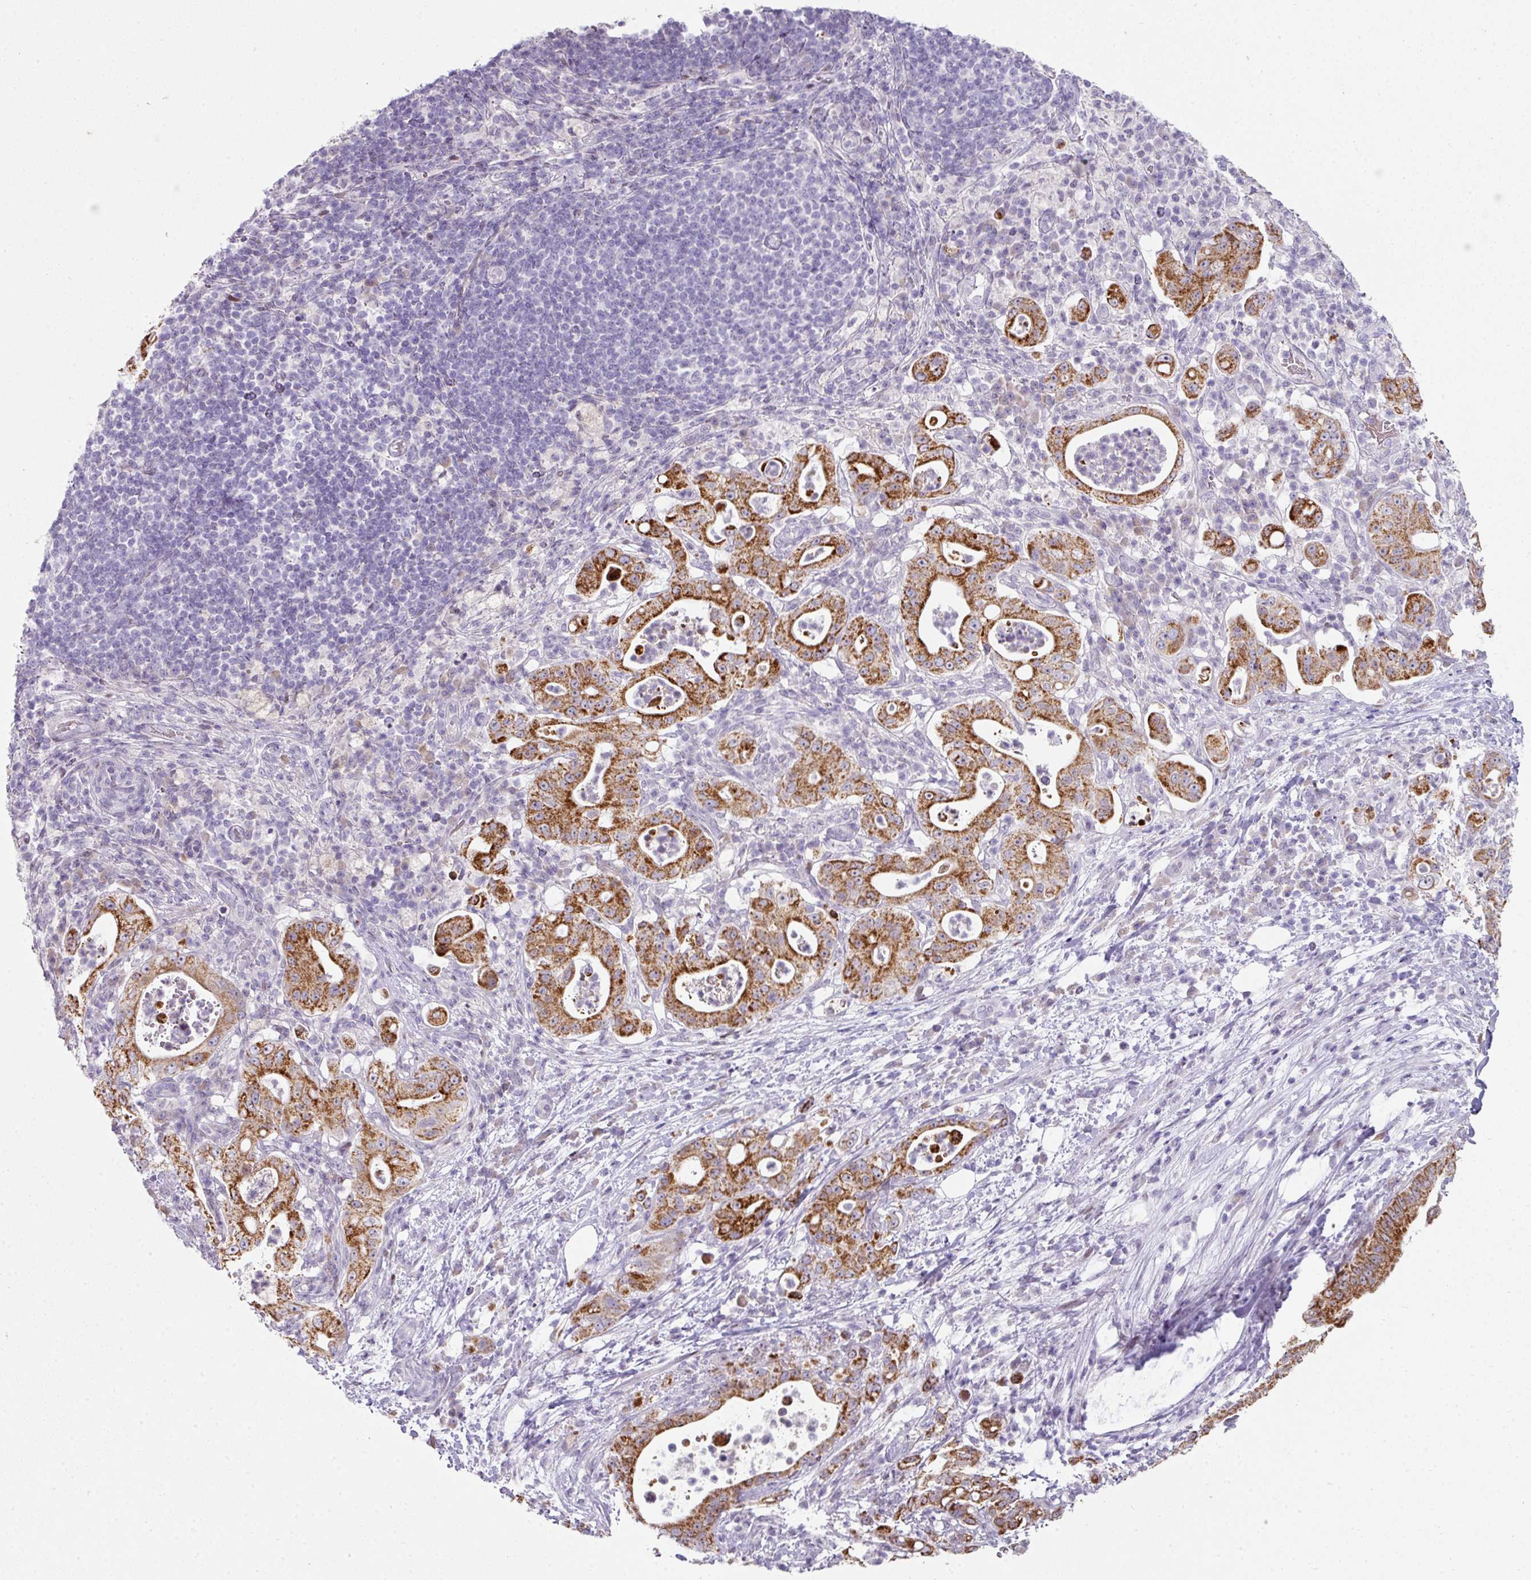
{"staining": {"intensity": "strong", "quantity": ">75%", "location": "cytoplasmic/membranous"}, "tissue": "pancreatic cancer", "cell_type": "Tumor cells", "image_type": "cancer", "snomed": [{"axis": "morphology", "description": "Adenocarcinoma, NOS"}, {"axis": "topography", "description": "Pancreas"}], "caption": "Immunohistochemical staining of pancreatic adenocarcinoma exhibits high levels of strong cytoplasmic/membranous protein positivity in about >75% of tumor cells. The staining was performed using DAB (3,3'-diaminobenzidine), with brown indicating positive protein expression. Nuclei are stained blue with hematoxylin.", "gene": "ANKRD18A", "patient": {"sex": "male", "age": 71}}